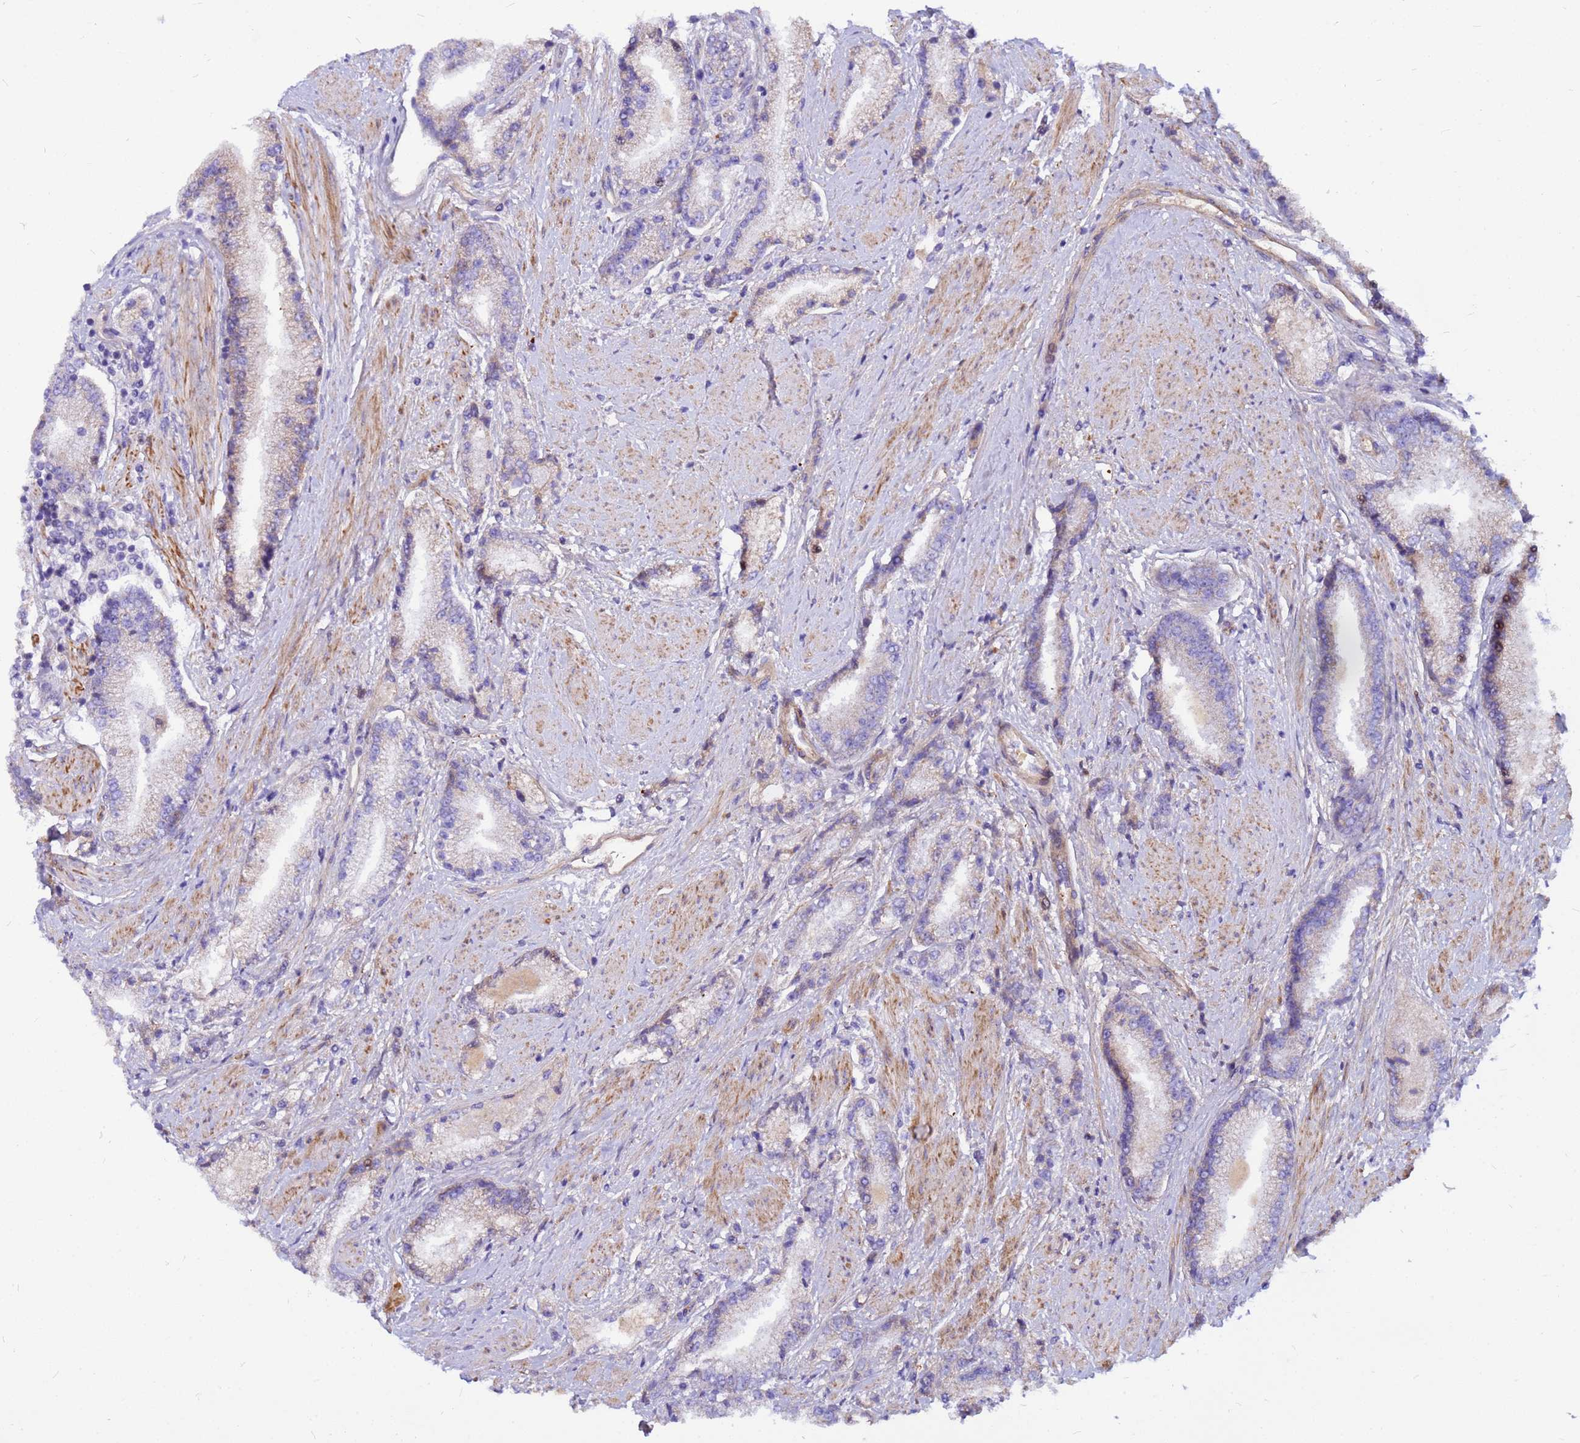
{"staining": {"intensity": "negative", "quantity": "none", "location": "none"}, "tissue": "prostate cancer", "cell_type": "Tumor cells", "image_type": "cancer", "snomed": [{"axis": "morphology", "description": "Adenocarcinoma, High grade"}, {"axis": "topography", "description": "Prostate"}], "caption": "Tumor cells are negative for protein expression in human adenocarcinoma (high-grade) (prostate).", "gene": "CRHBP", "patient": {"sex": "male", "age": 67}}